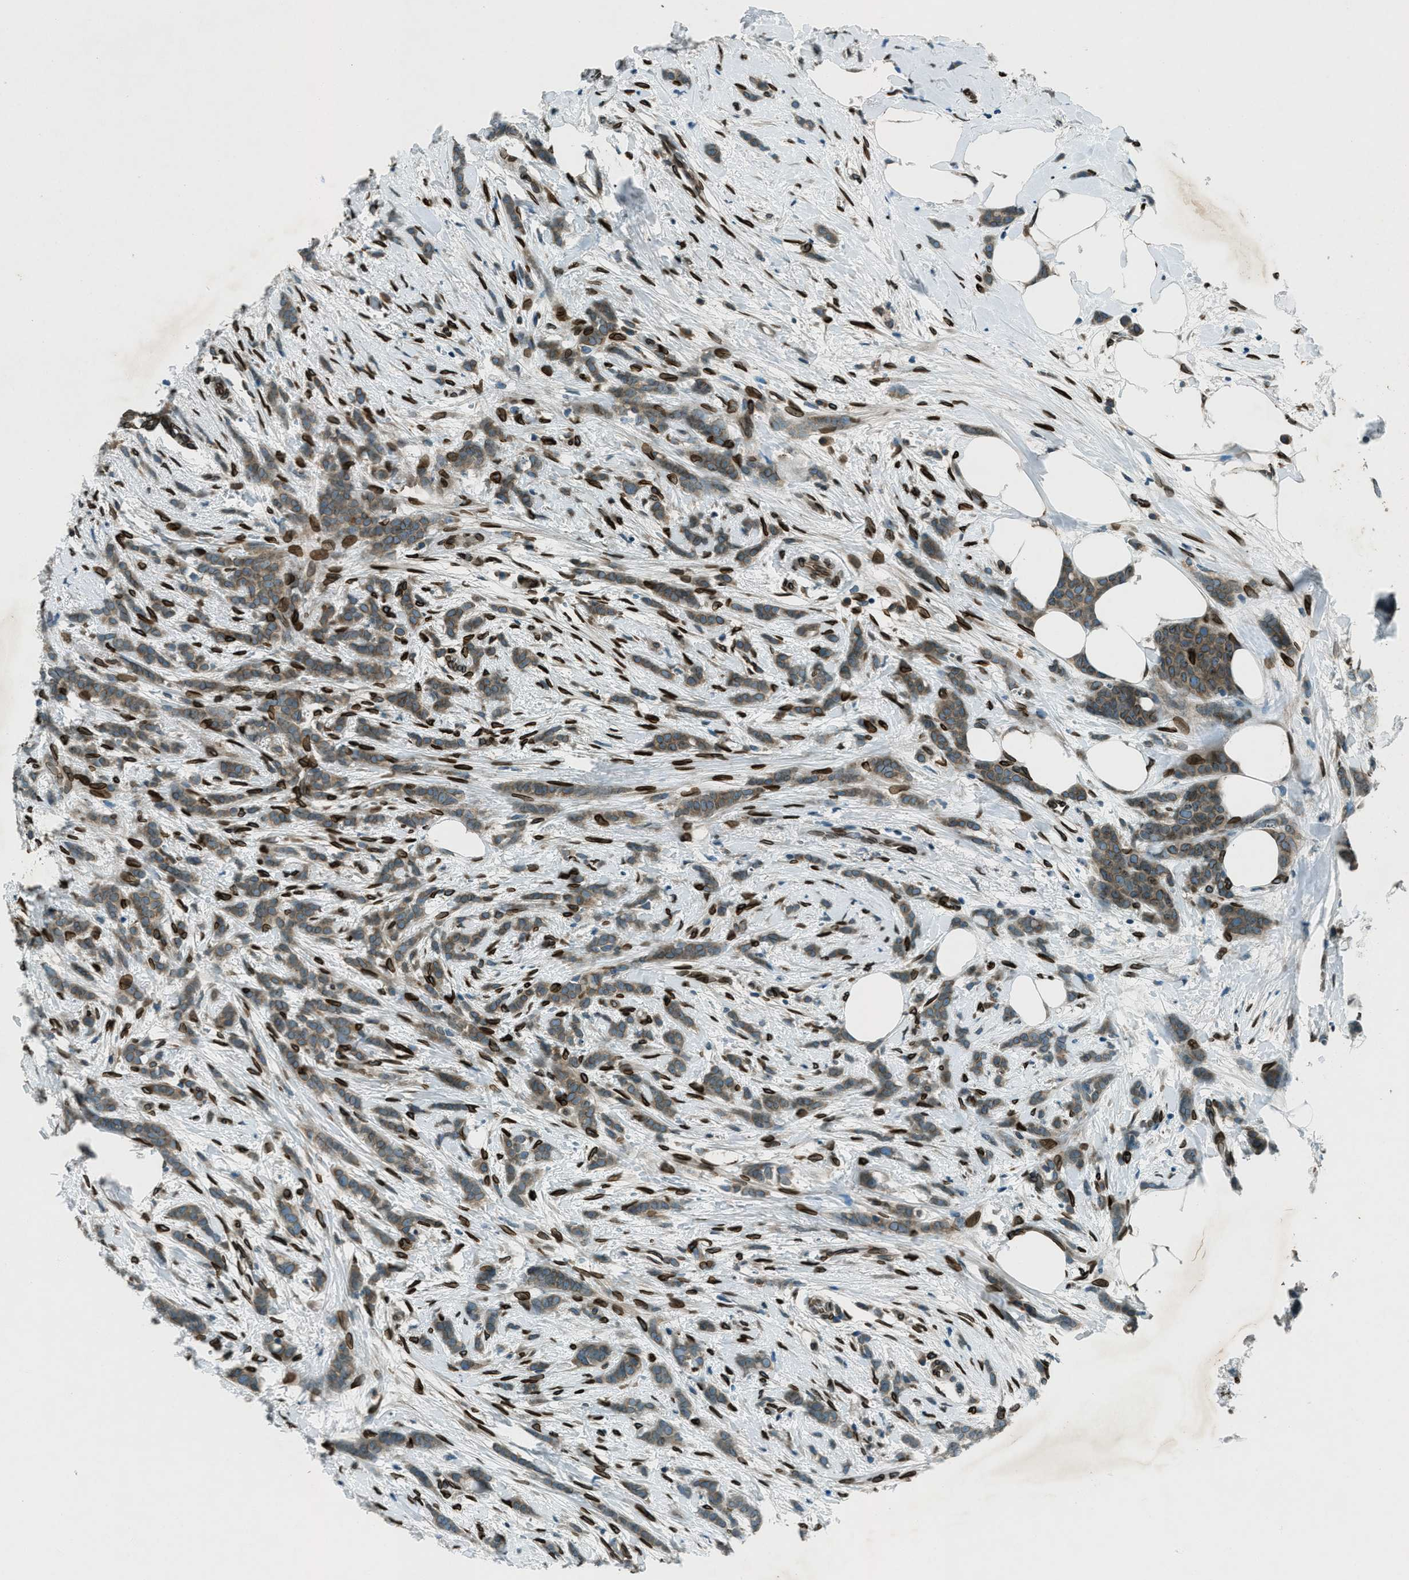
{"staining": {"intensity": "moderate", "quantity": ">75%", "location": "cytoplasmic/membranous"}, "tissue": "breast cancer", "cell_type": "Tumor cells", "image_type": "cancer", "snomed": [{"axis": "morphology", "description": "Lobular carcinoma, in situ"}, {"axis": "morphology", "description": "Lobular carcinoma"}, {"axis": "topography", "description": "Breast"}], "caption": "High-power microscopy captured an IHC photomicrograph of breast cancer, revealing moderate cytoplasmic/membranous staining in about >75% of tumor cells. The staining was performed using DAB to visualize the protein expression in brown, while the nuclei were stained in blue with hematoxylin (Magnification: 20x).", "gene": "LEMD2", "patient": {"sex": "female", "age": 41}}